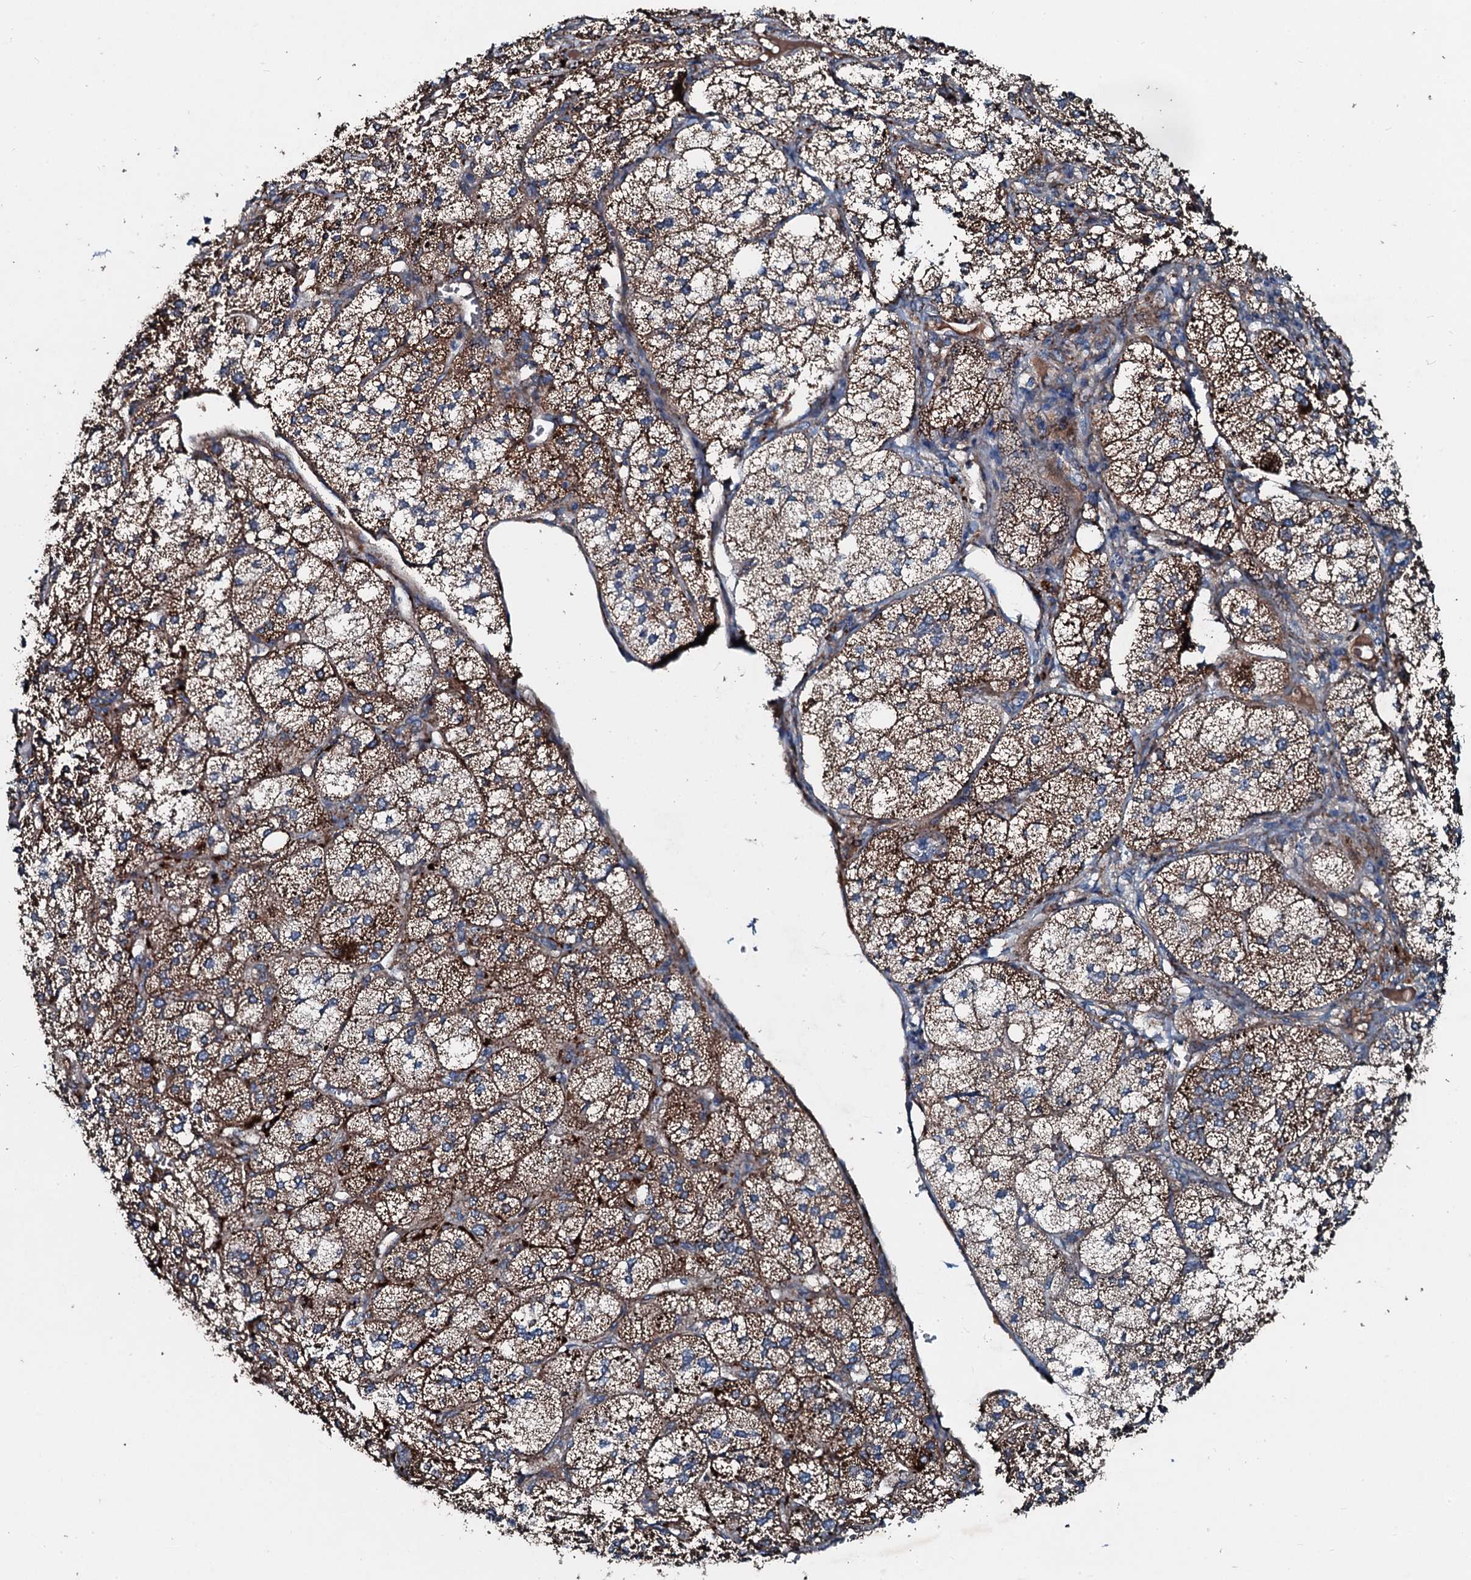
{"staining": {"intensity": "strong", "quantity": "25%-75%", "location": "cytoplasmic/membranous"}, "tissue": "adrenal gland", "cell_type": "Glandular cells", "image_type": "normal", "snomed": [{"axis": "morphology", "description": "Normal tissue, NOS"}, {"axis": "topography", "description": "Adrenal gland"}], "caption": "Immunohistochemistry (IHC) image of normal adrenal gland: adrenal gland stained using immunohistochemistry exhibits high levels of strong protein expression localized specifically in the cytoplasmic/membranous of glandular cells, appearing as a cytoplasmic/membranous brown color.", "gene": "ACSS3", "patient": {"sex": "female", "age": 61}}